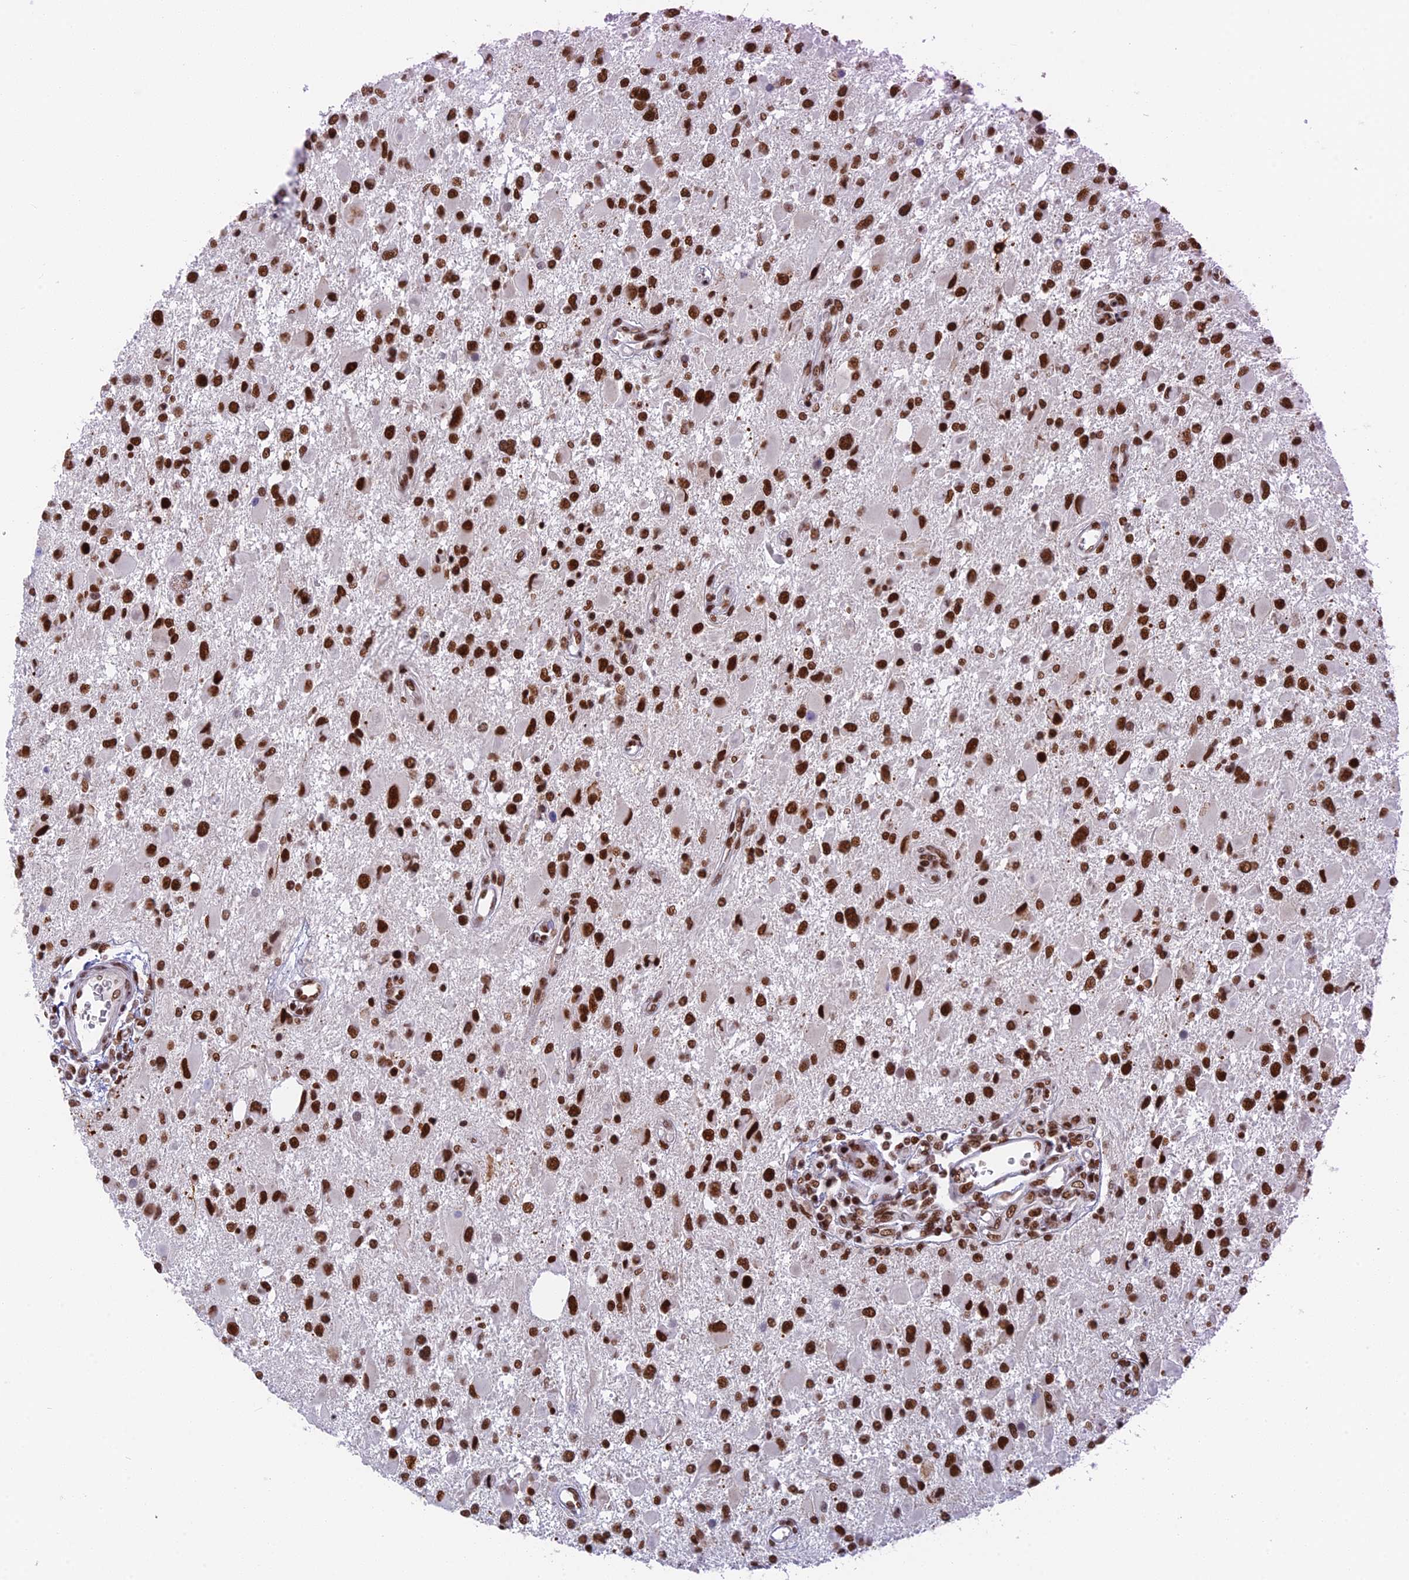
{"staining": {"intensity": "strong", "quantity": ">75%", "location": "nuclear"}, "tissue": "glioma", "cell_type": "Tumor cells", "image_type": "cancer", "snomed": [{"axis": "morphology", "description": "Glioma, malignant, High grade"}, {"axis": "topography", "description": "Brain"}], "caption": "Immunohistochemical staining of high-grade glioma (malignant) shows high levels of strong nuclear protein expression in approximately >75% of tumor cells.", "gene": "EEF1AKMT3", "patient": {"sex": "male", "age": 53}}